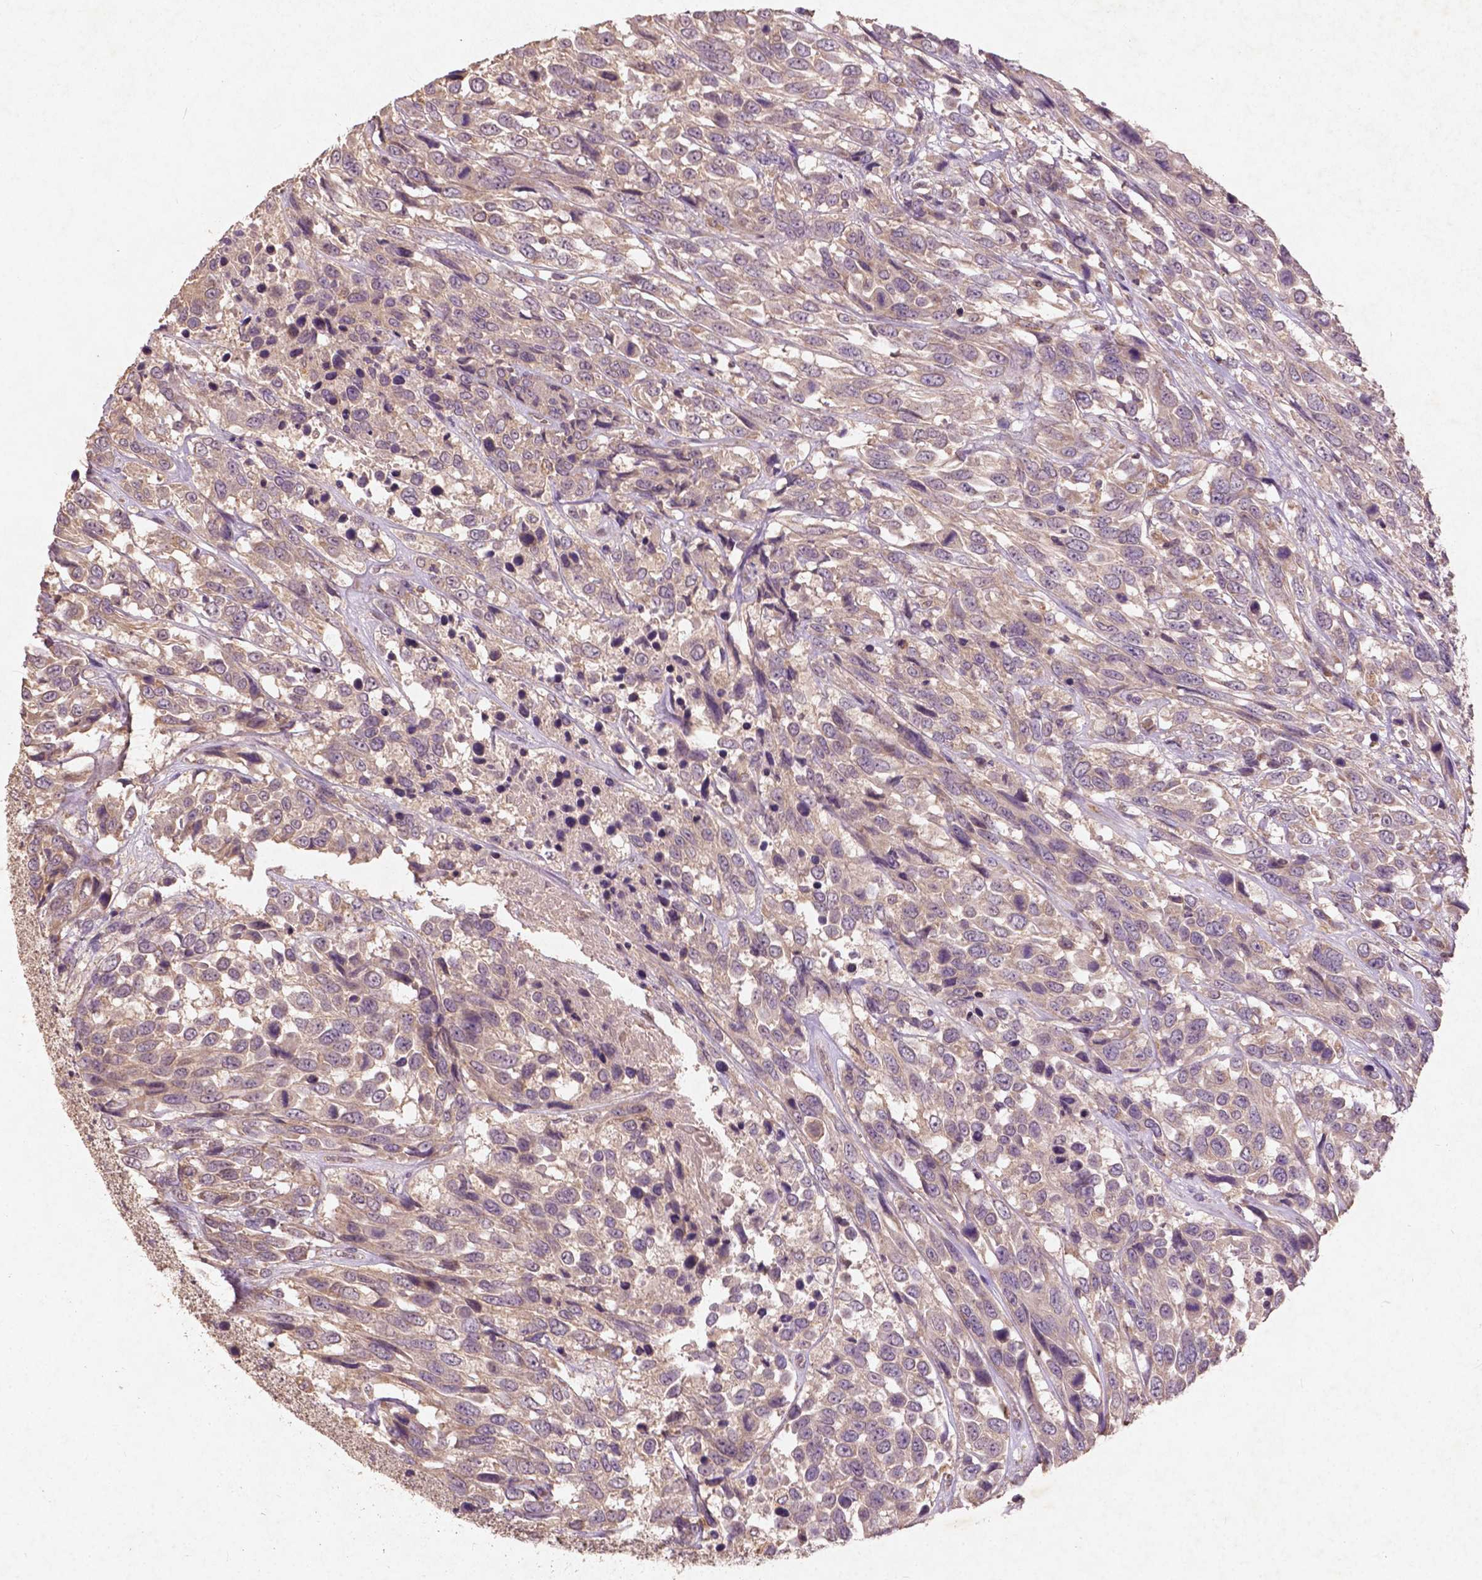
{"staining": {"intensity": "moderate", "quantity": "<25%", "location": "cytoplasmic/membranous"}, "tissue": "urothelial cancer", "cell_type": "Tumor cells", "image_type": "cancer", "snomed": [{"axis": "morphology", "description": "Urothelial carcinoma, High grade"}, {"axis": "topography", "description": "Urinary bladder"}], "caption": "Human urothelial cancer stained with a brown dye exhibits moderate cytoplasmic/membranous positive expression in about <25% of tumor cells.", "gene": "ST6GALNAC5", "patient": {"sex": "female", "age": 70}}